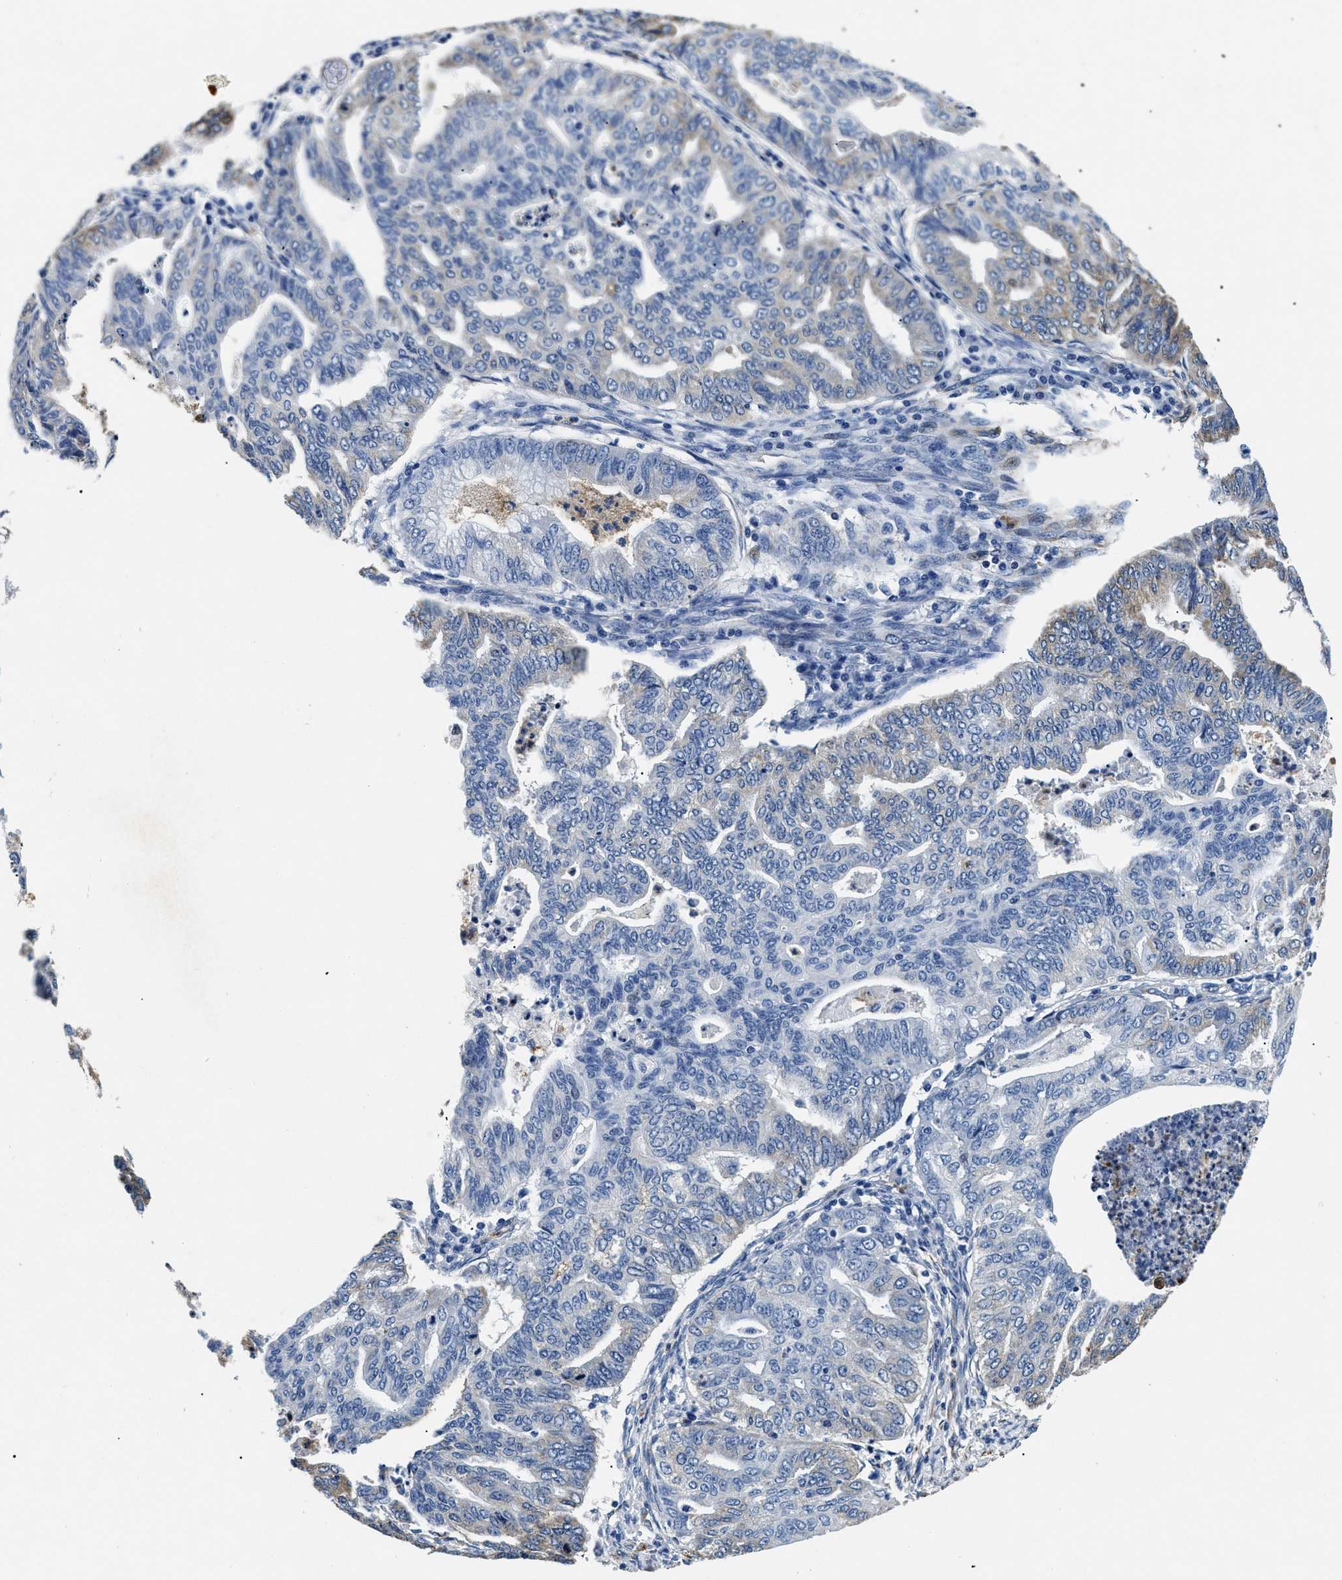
{"staining": {"intensity": "moderate", "quantity": "<25%", "location": "cytoplasmic/membranous"}, "tissue": "endometrial cancer", "cell_type": "Tumor cells", "image_type": "cancer", "snomed": [{"axis": "morphology", "description": "Adenocarcinoma, NOS"}, {"axis": "topography", "description": "Endometrium"}], "caption": "Immunohistochemistry (IHC) micrograph of human adenocarcinoma (endometrial) stained for a protein (brown), which reveals low levels of moderate cytoplasmic/membranous staining in about <25% of tumor cells.", "gene": "LAMA3", "patient": {"sex": "female", "age": 79}}